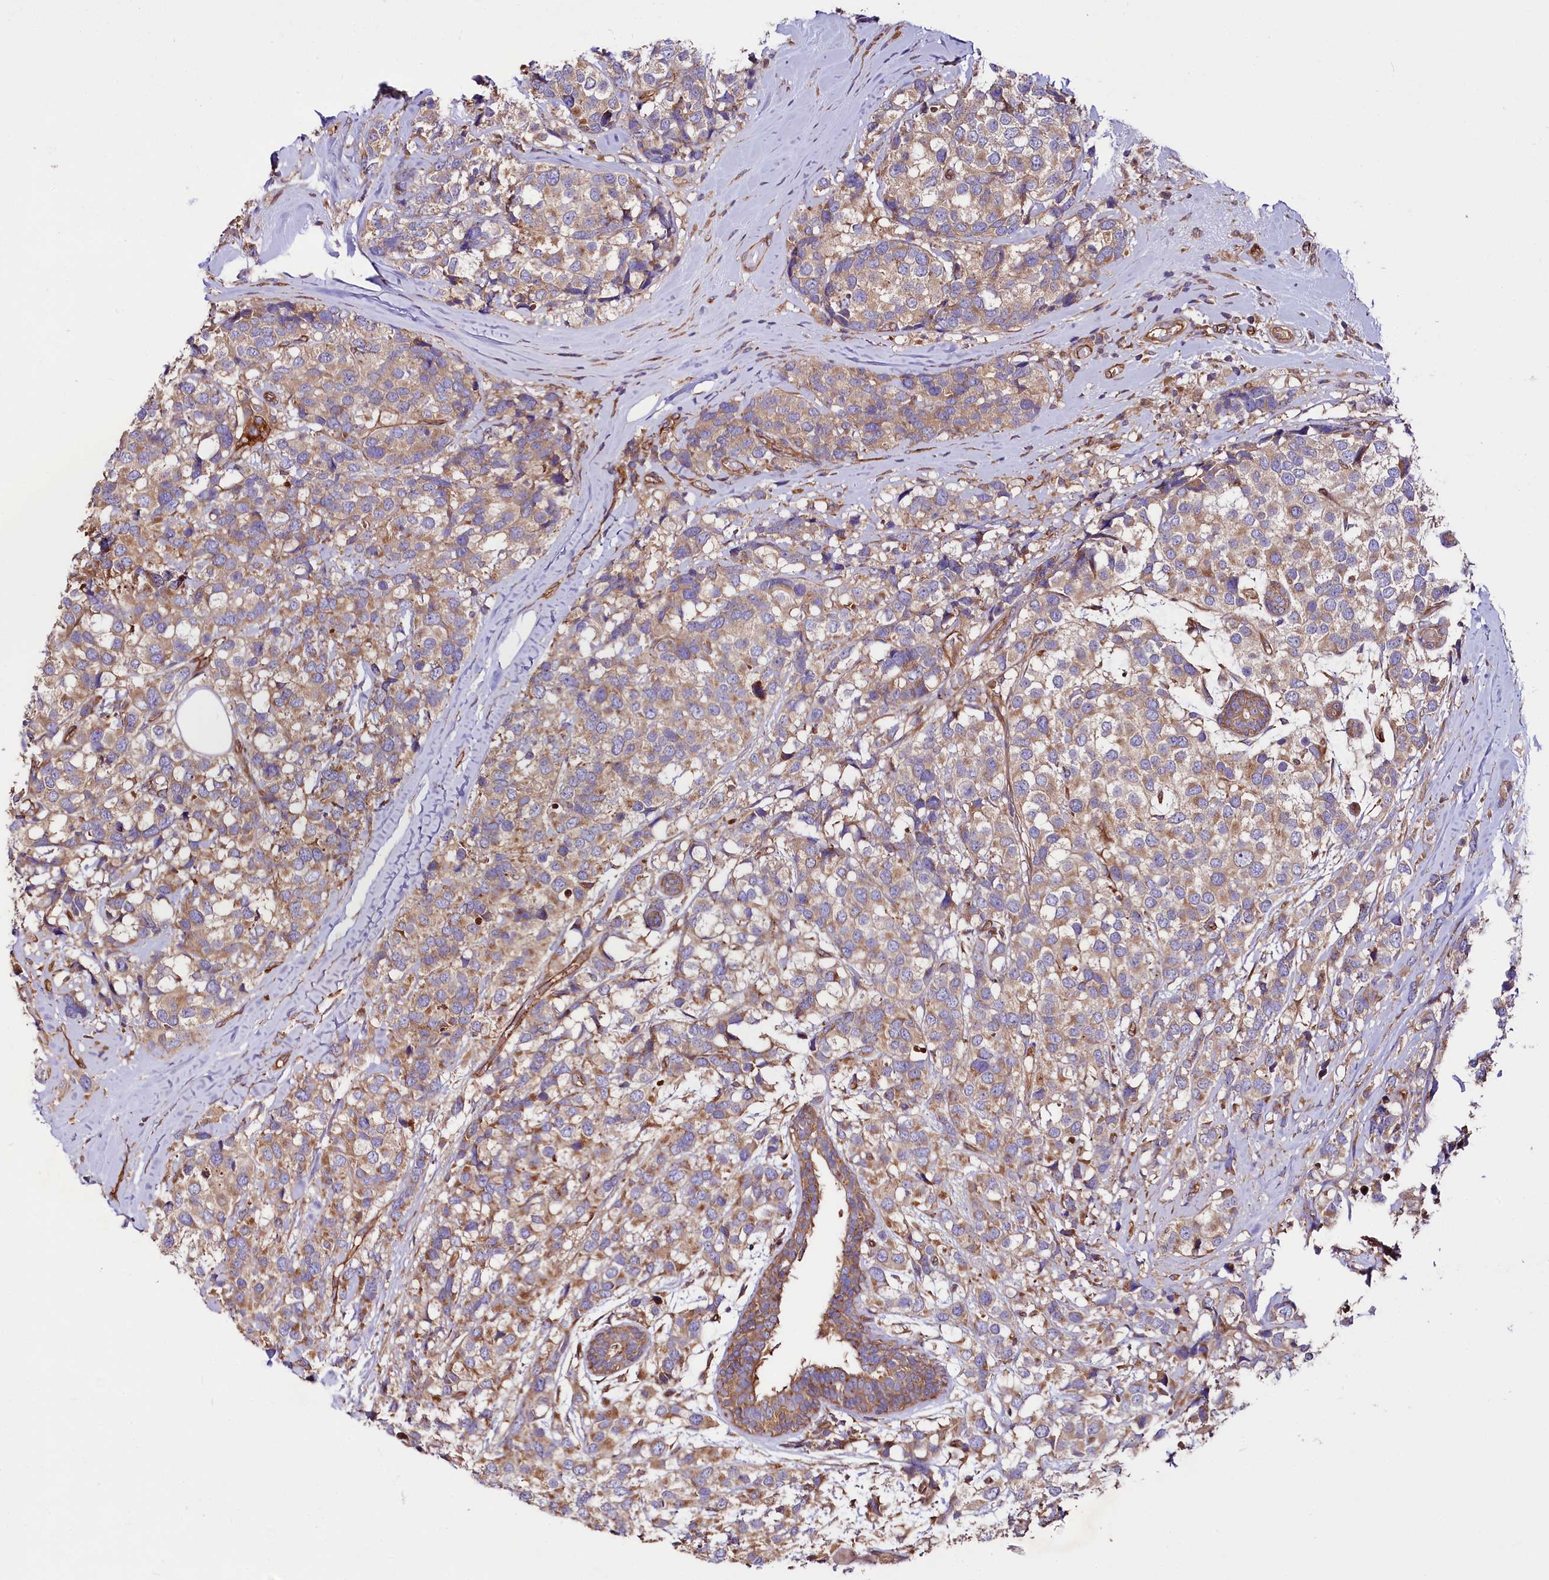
{"staining": {"intensity": "weak", "quantity": "25%-75%", "location": "cytoplasmic/membranous"}, "tissue": "breast cancer", "cell_type": "Tumor cells", "image_type": "cancer", "snomed": [{"axis": "morphology", "description": "Lobular carcinoma"}, {"axis": "topography", "description": "Breast"}], "caption": "DAB (3,3'-diaminobenzidine) immunohistochemical staining of breast cancer exhibits weak cytoplasmic/membranous protein expression in approximately 25%-75% of tumor cells.", "gene": "CEP295", "patient": {"sex": "female", "age": 59}}